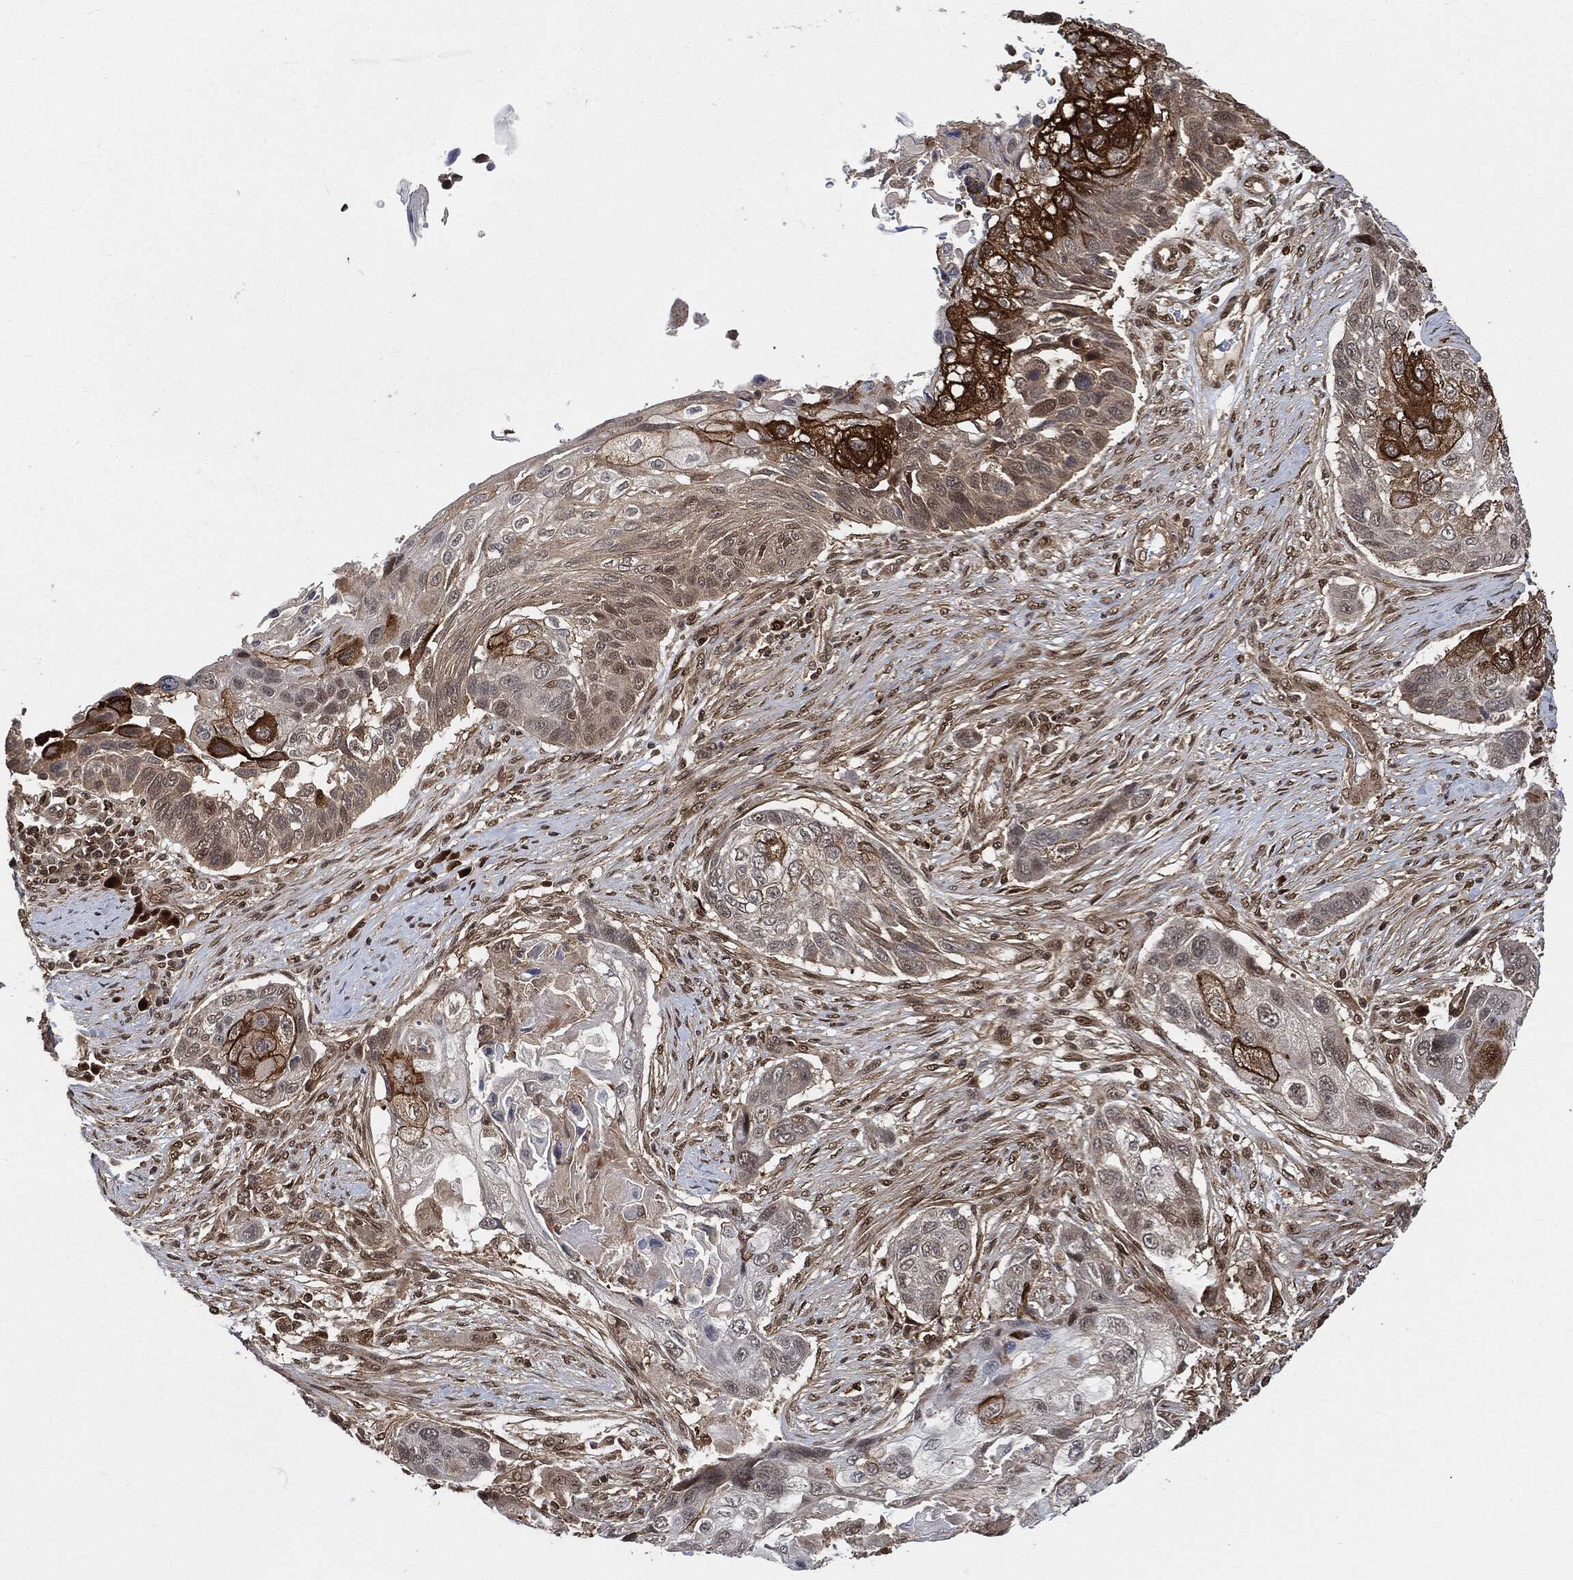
{"staining": {"intensity": "strong", "quantity": "<25%", "location": "cytoplasmic/membranous"}, "tissue": "lung cancer", "cell_type": "Tumor cells", "image_type": "cancer", "snomed": [{"axis": "morphology", "description": "Normal tissue, NOS"}, {"axis": "morphology", "description": "Squamous cell carcinoma, NOS"}, {"axis": "topography", "description": "Bronchus"}, {"axis": "topography", "description": "Lung"}], "caption": "Tumor cells display strong cytoplasmic/membranous expression in approximately <25% of cells in lung cancer.", "gene": "CUTA", "patient": {"sex": "male", "age": 69}}